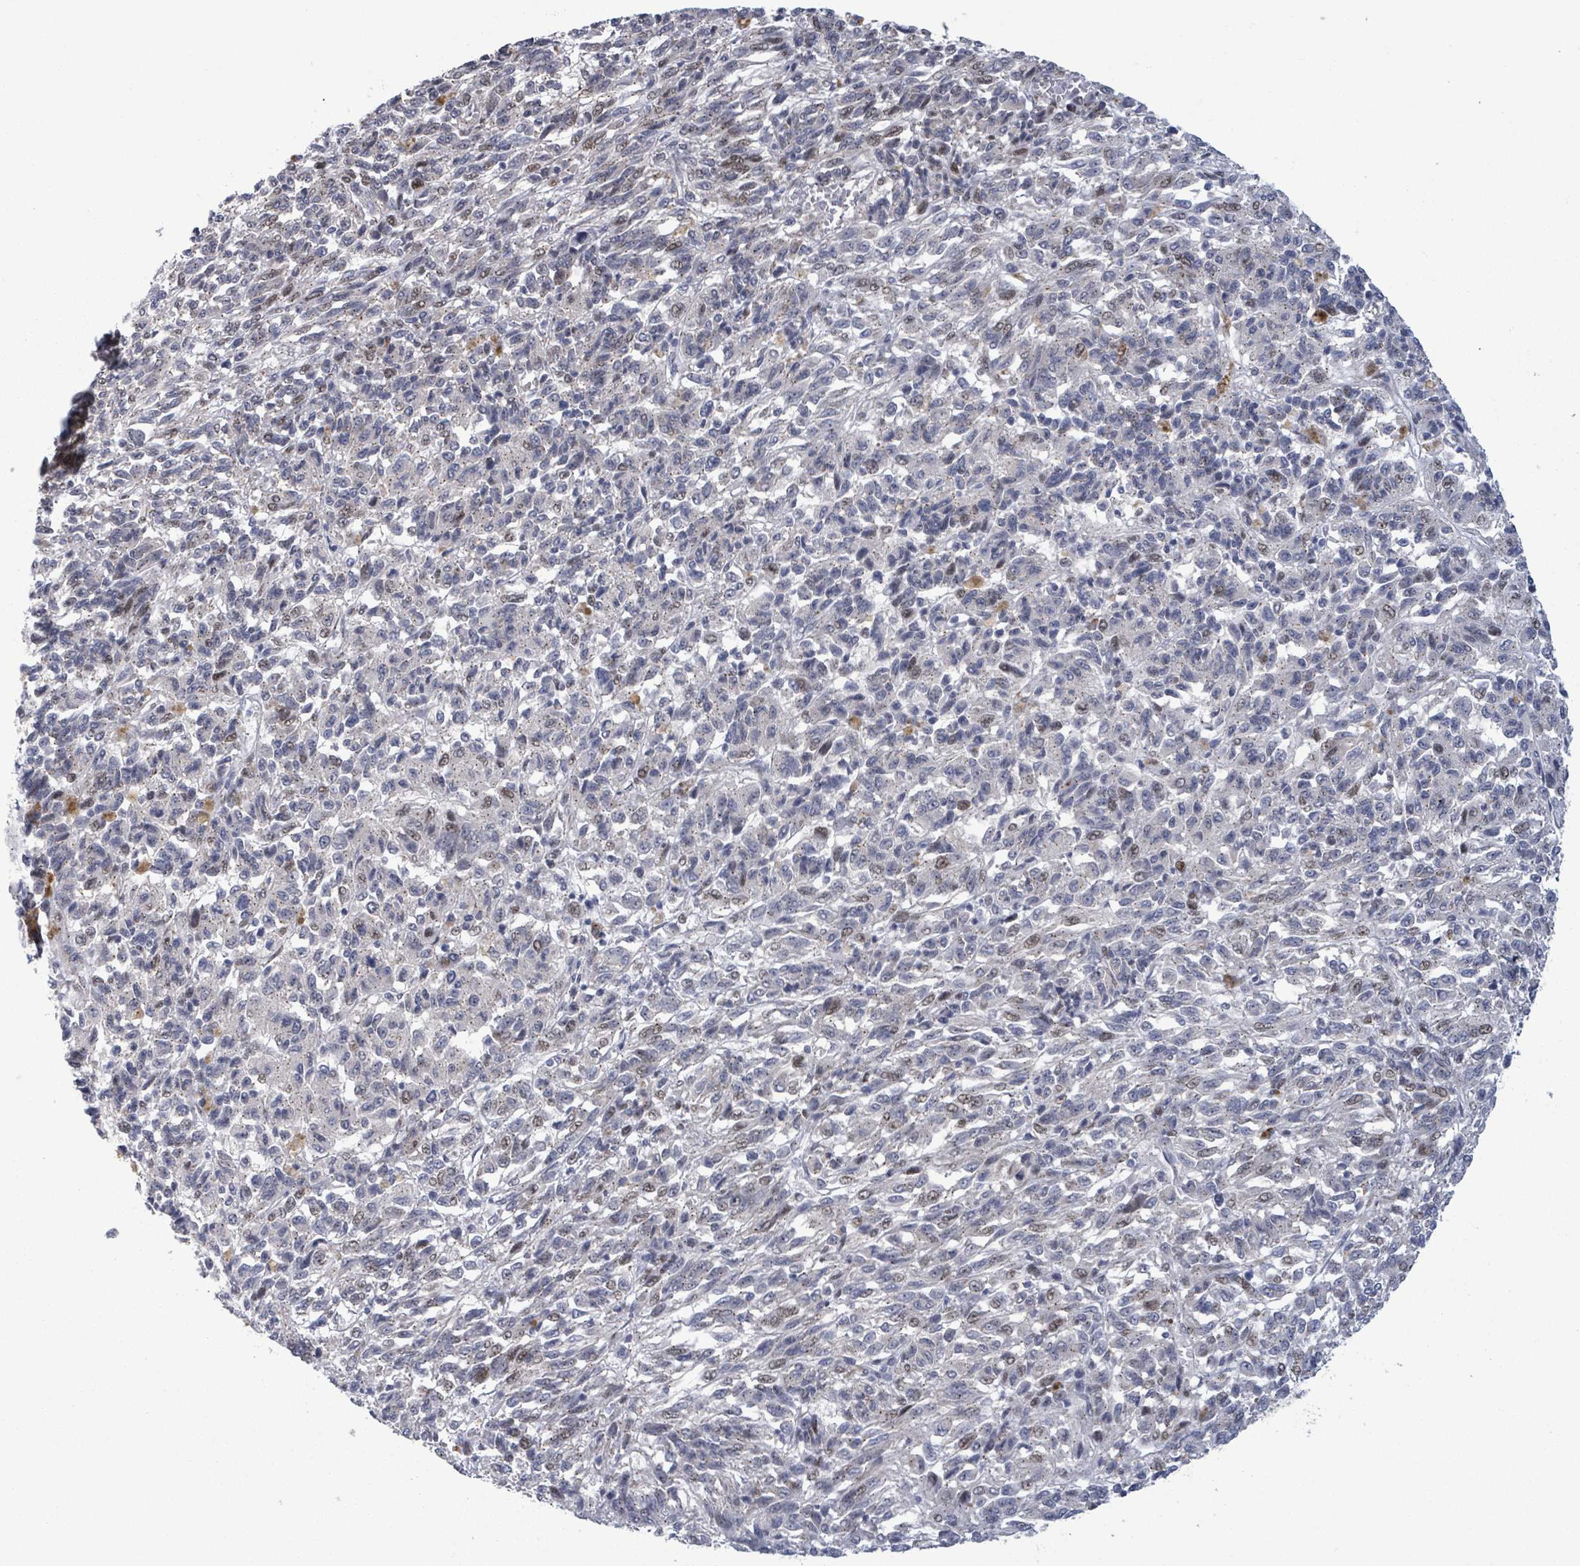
{"staining": {"intensity": "negative", "quantity": "none", "location": "none"}, "tissue": "melanoma", "cell_type": "Tumor cells", "image_type": "cancer", "snomed": [{"axis": "morphology", "description": "Malignant melanoma, Metastatic site"}, {"axis": "topography", "description": "Lung"}], "caption": "High power microscopy photomicrograph of an IHC photomicrograph of malignant melanoma (metastatic site), revealing no significant positivity in tumor cells.", "gene": "TUSC1", "patient": {"sex": "male", "age": 64}}